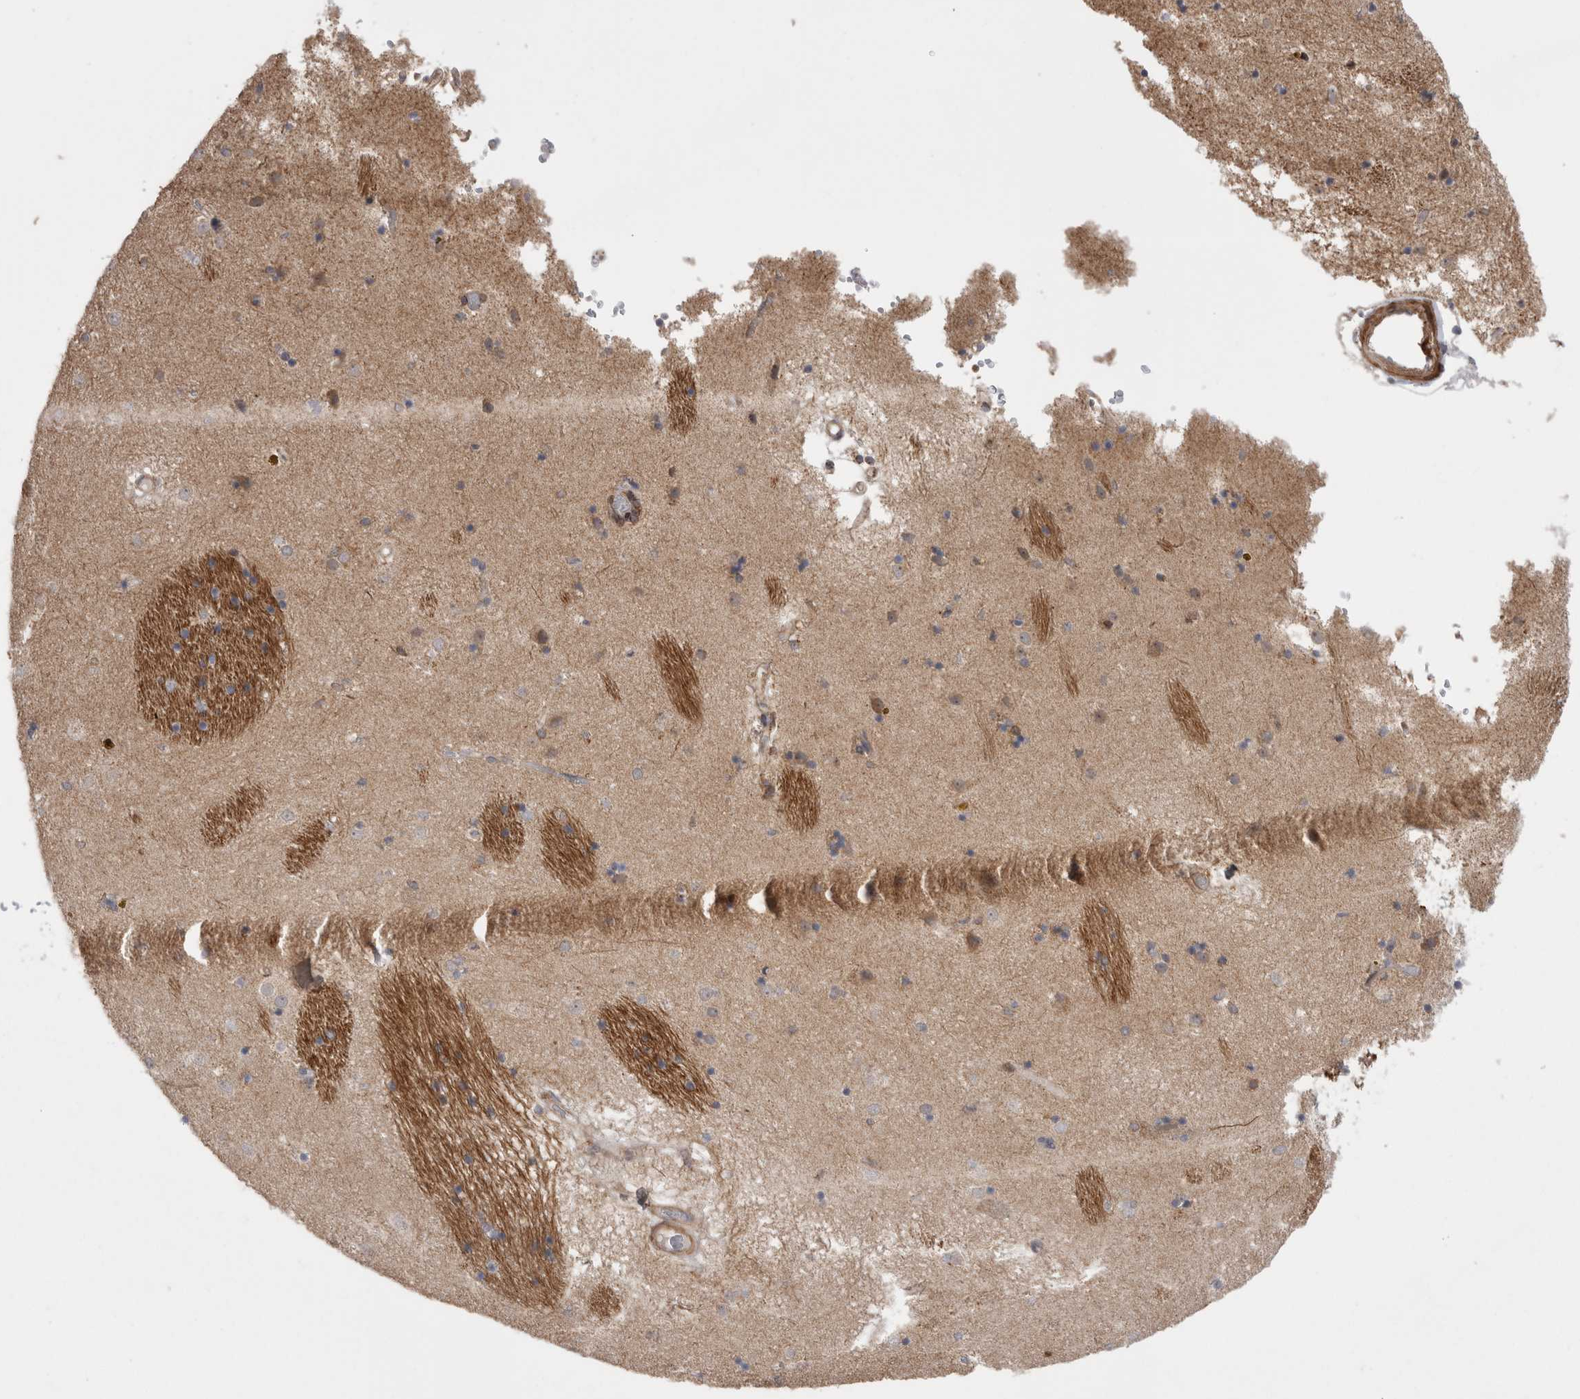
{"staining": {"intensity": "negative", "quantity": "none", "location": "none"}, "tissue": "caudate", "cell_type": "Glial cells", "image_type": "normal", "snomed": [{"axis": "morphology", "description": "Normal tissue, NOS"}, {"axis": "topography", "description": "Lateral ventricle wall"}], "caption": "Immunohistochemistry photomicrograph of unremarkable human caudate stained for a protein (brown), which displays no staining in glial cells.", "gene": "DARS2", "patient": {"sex": "male", "age": 70}}